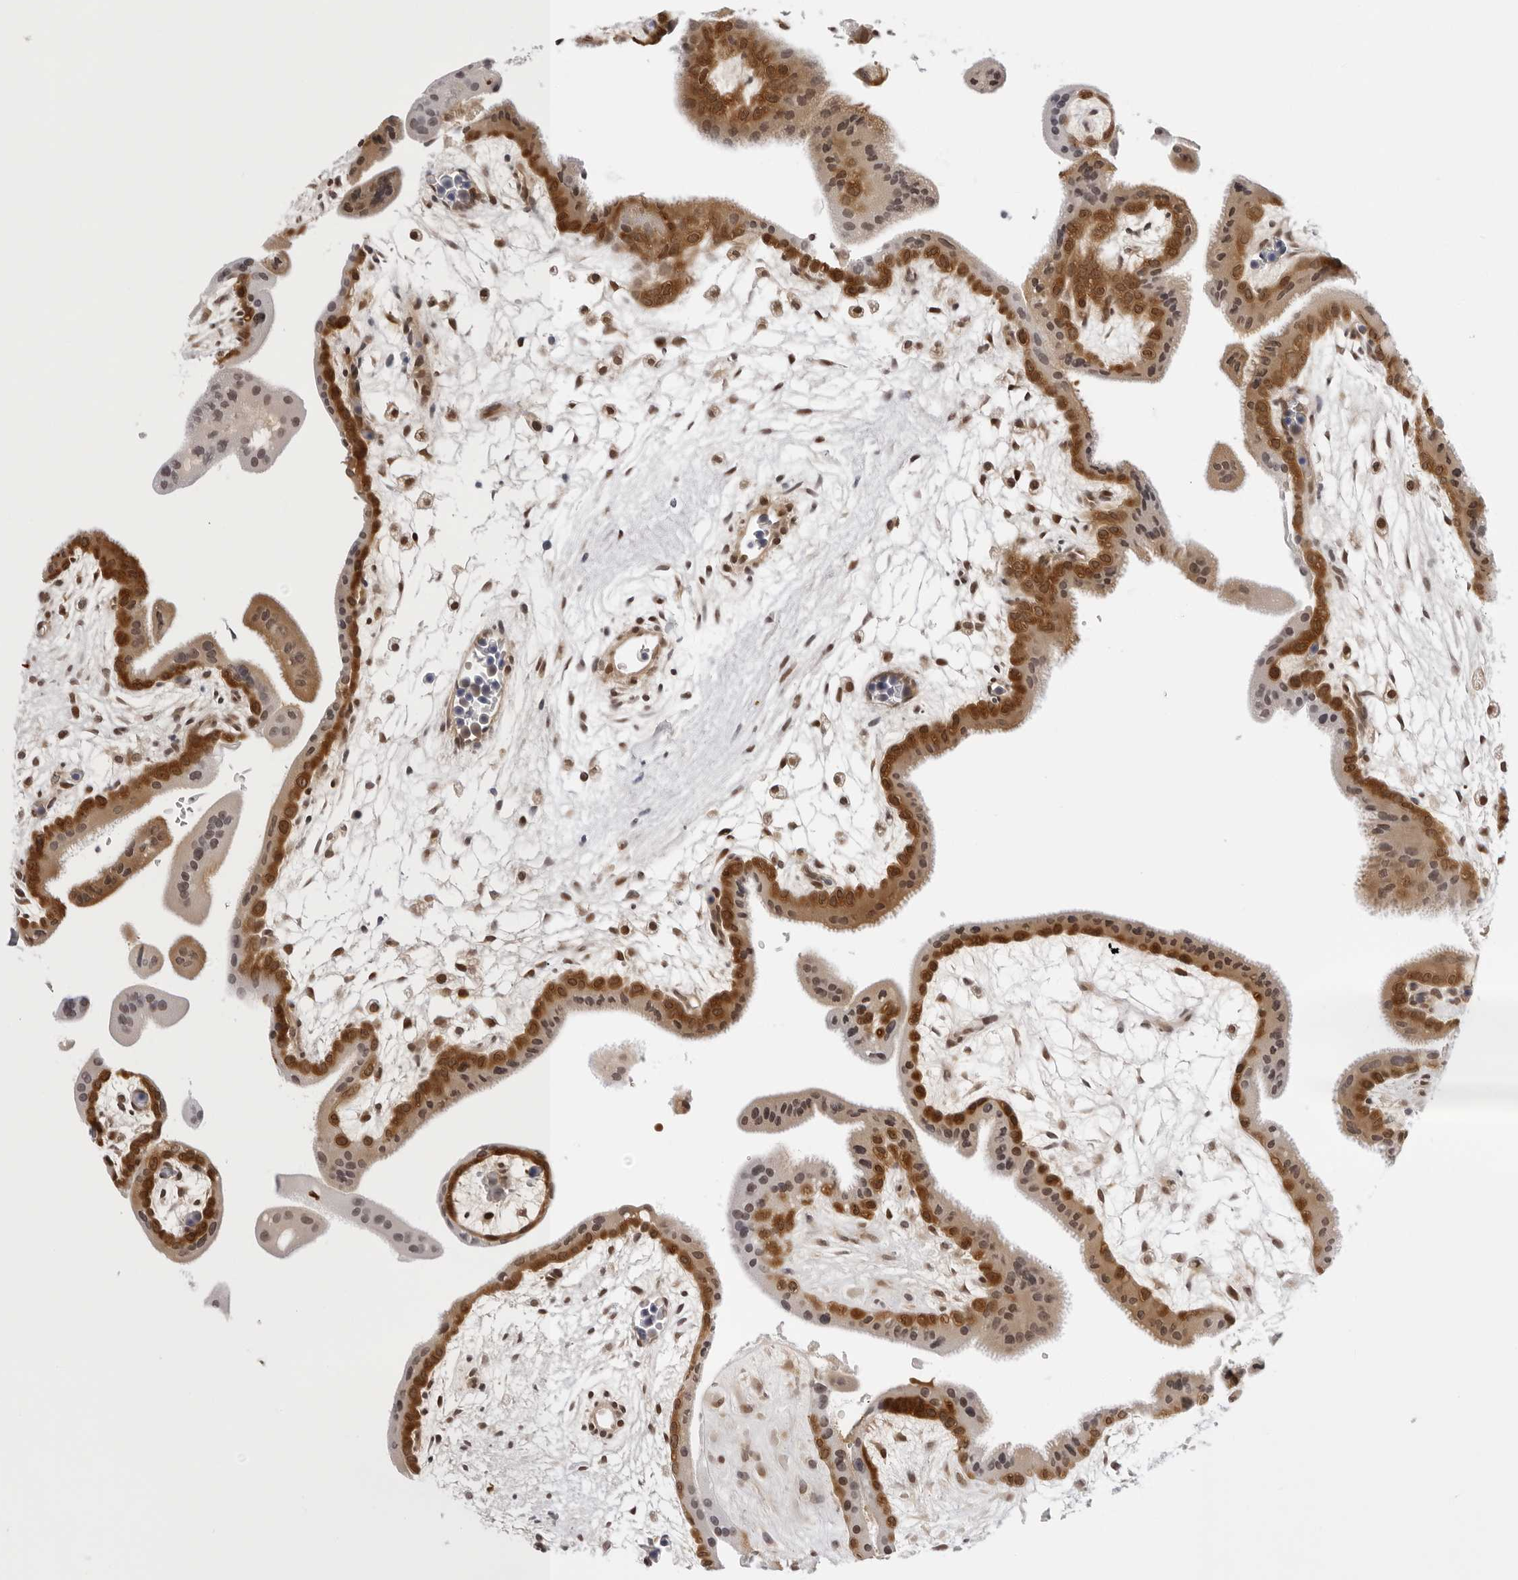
{"staining": {"intensity": "moderate", "quantity": ">75%", "location": "nuclear"}, "tissue": "placenta", "cell_type": "Decidual cells", "image_type": "normal", "snomed": [{"axis": "morphology", "description": "Normal tissue, NOS"}, {"axis": "topography", "description": "Placenta"}], "caption": "Protein expression analysis of benign placenta exhibits moderate nuclear positivity in about >75% of decidual cells. (DAB = brown stain, brightfield microscopy at high magnification).", "gene": "WDR77", "patient": {"sex": "female", "age": 35}}